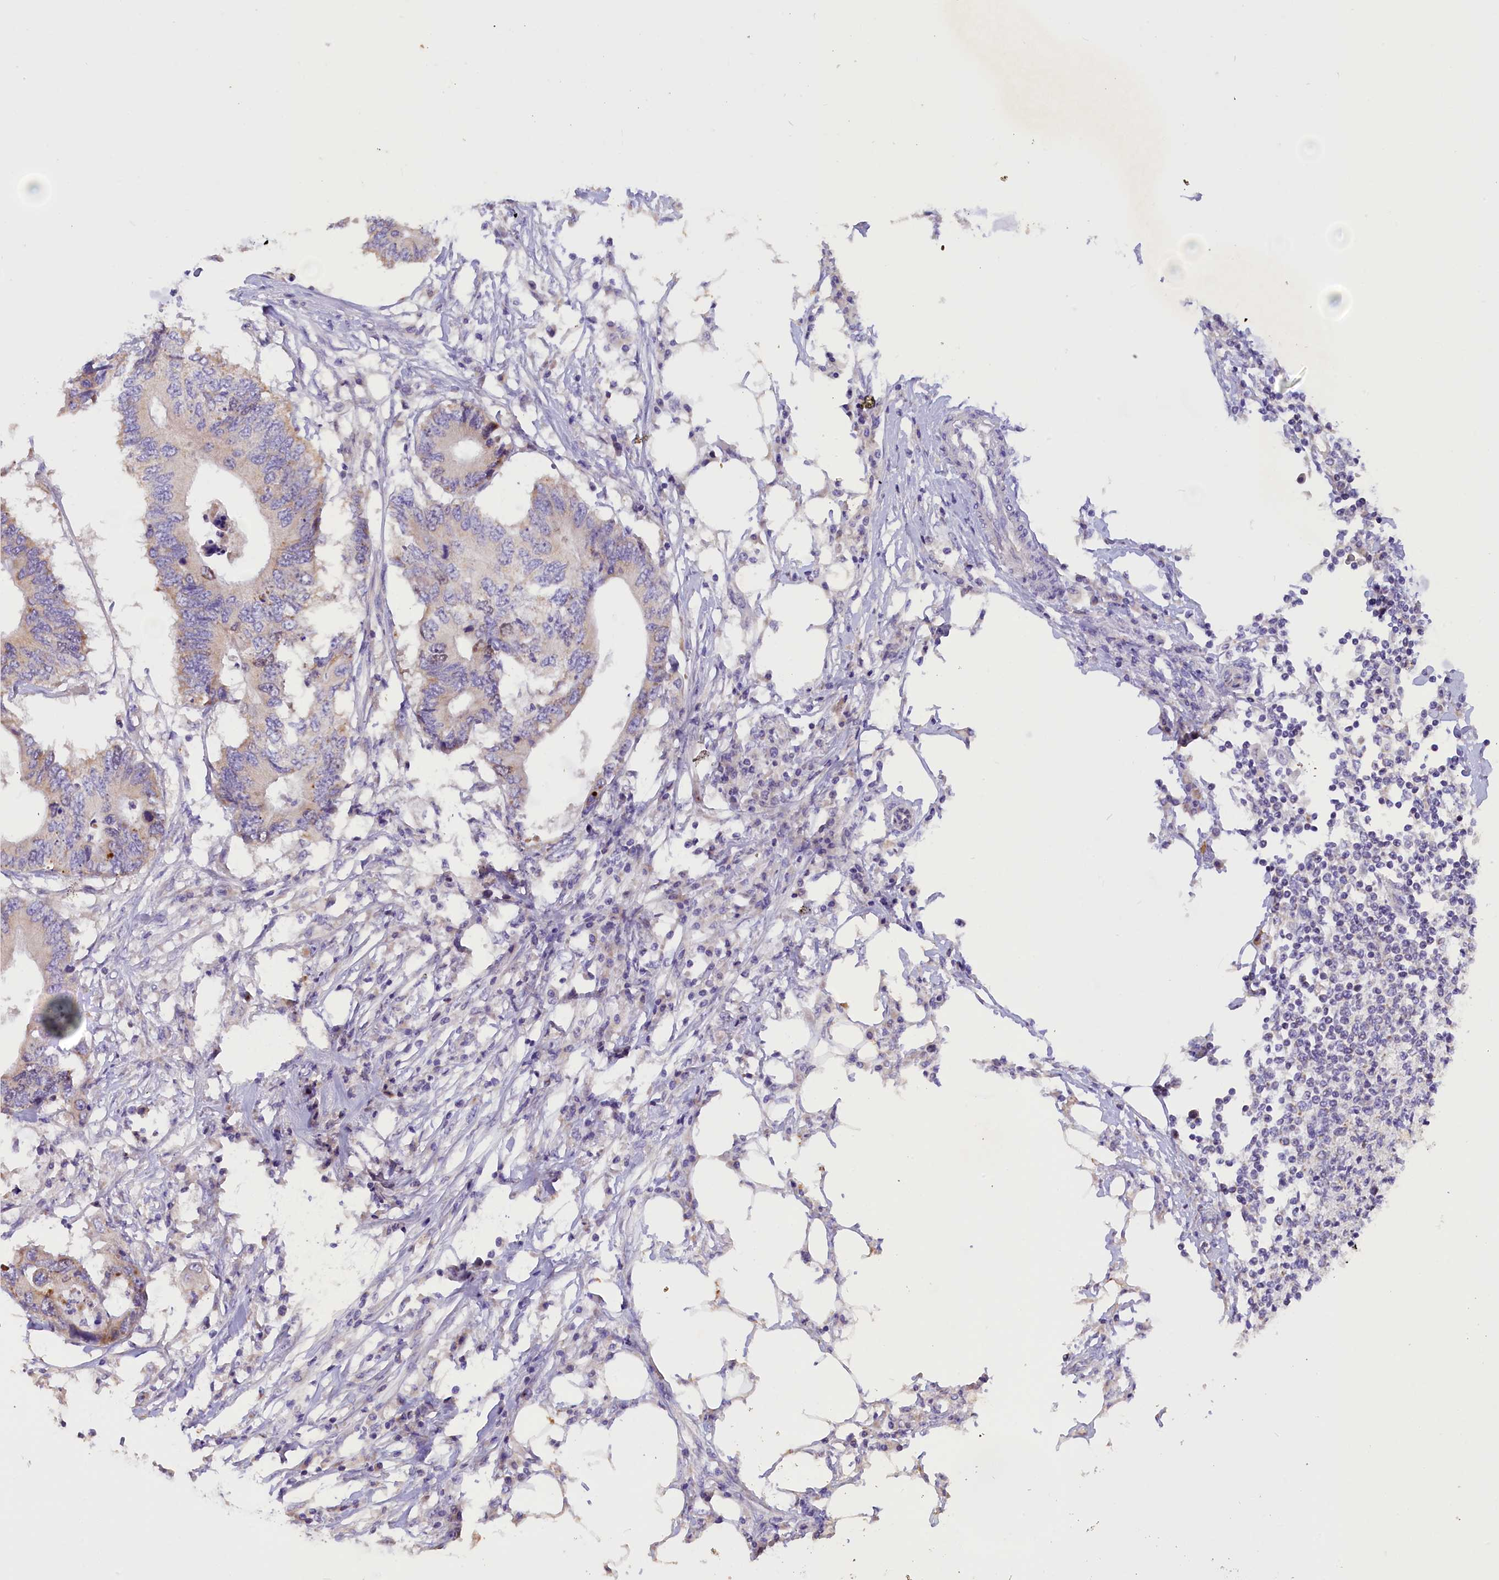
{"staining": {"intensity": "negative", "quantity": "none", "location": "none"}, "tissue": "colorectal cancer", "cell_type": "Tumor cells", "image_type": "cancer", "snomed": [{"axis": "morphology", "description": "Adenocarcinoma, NOS"}, {"axis": "topography", "description": "Colon"}], "caption": "This is an immunohistochemistry micrograph of colorectal cancer. There is no staining in tumor cells.", "gene": "PKIA", "patient": {"sex": "male", "age": 71}}